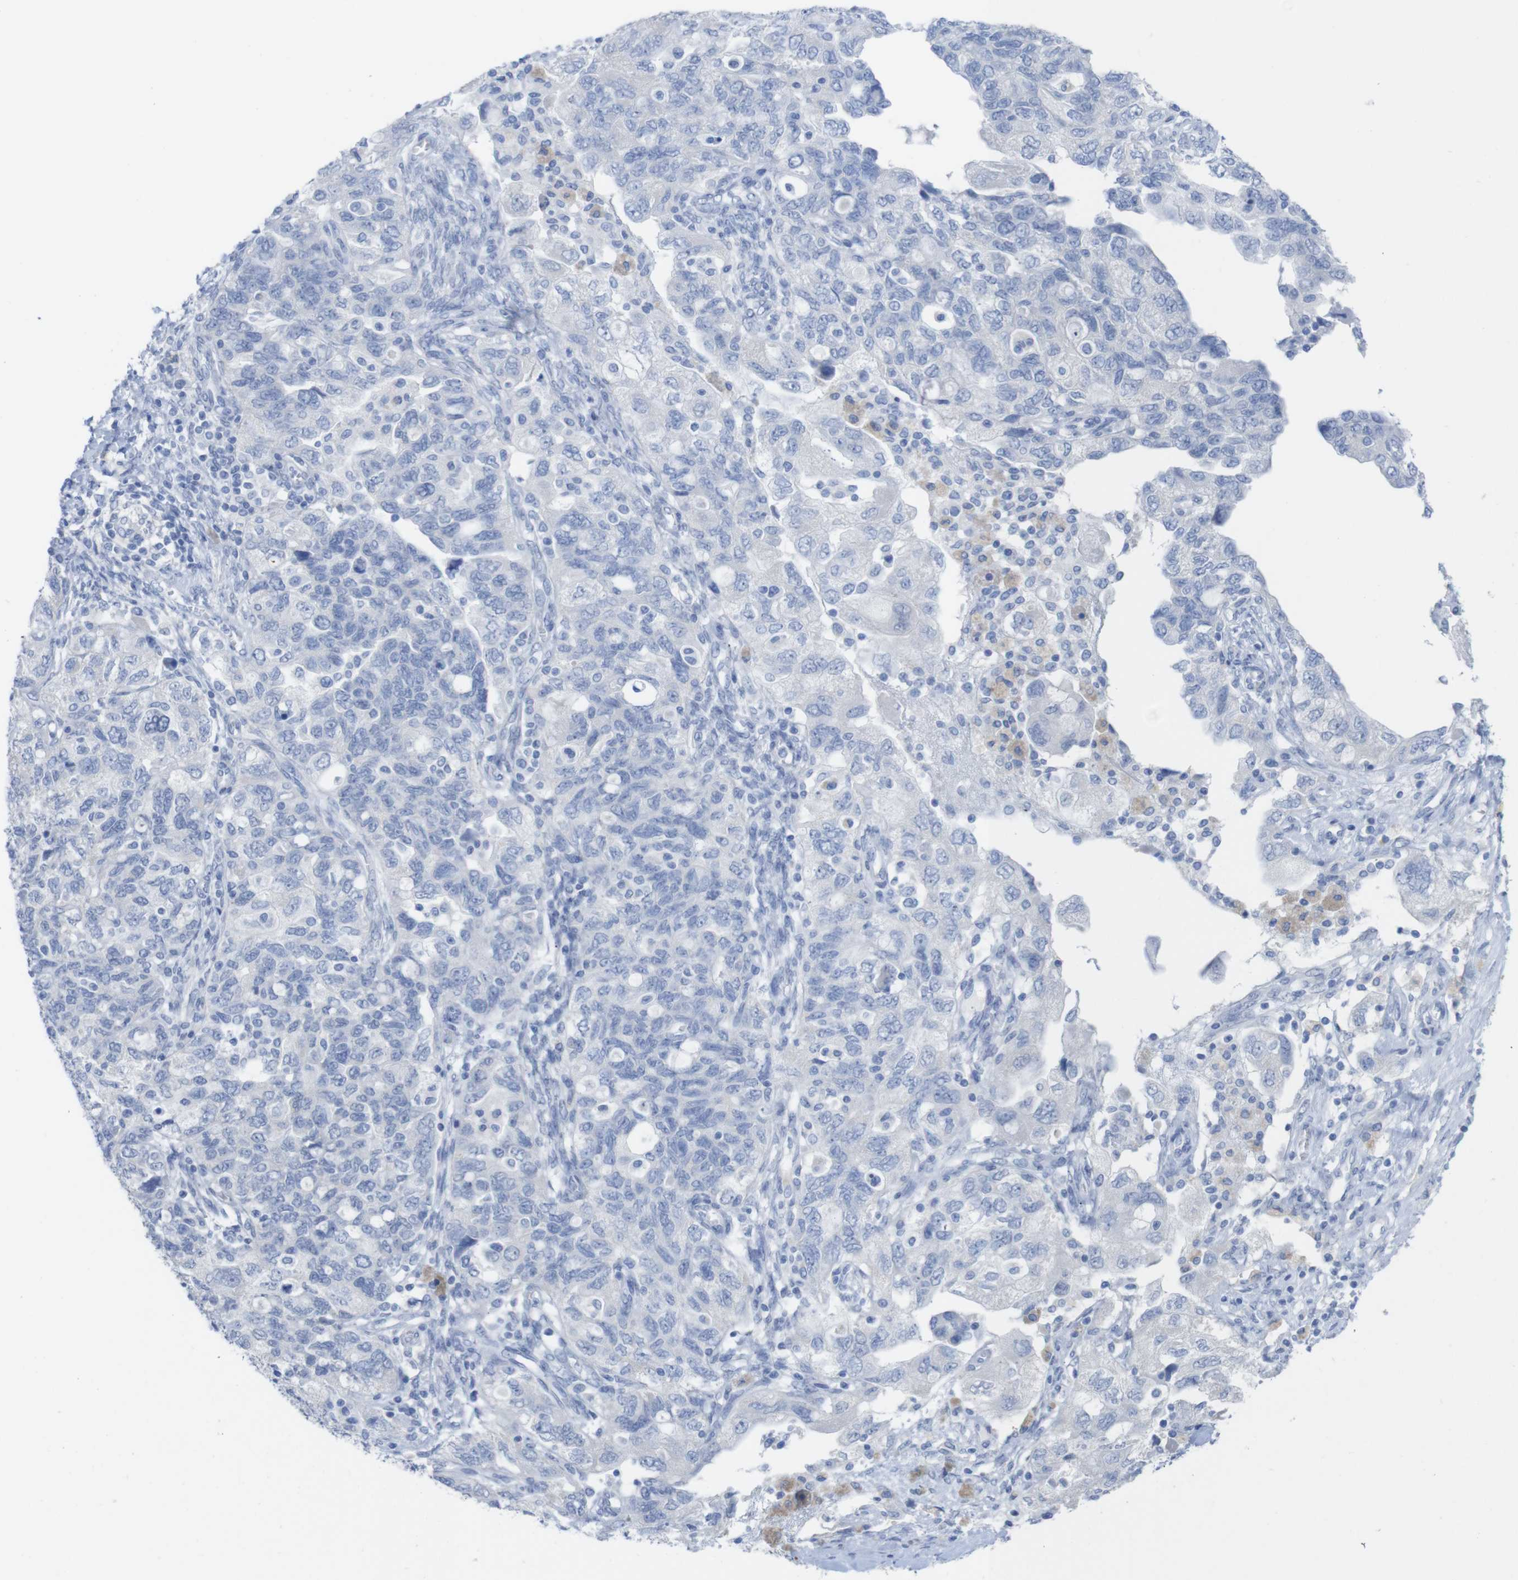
{"staining": {"intensity": "negative", "quantity": "none", "location": "none"}, "tissue": "ovarian cancer", "cell_type": "Tumor cells", "image_type": "cancer", "snomed": [{"axis": "morphology", "description": "Carcinoma, NOS"}, {"axis": "morphology", "description": "Cystadenocarcinoma, serous, NOS"}, {"axis": "topography", "description": "Ovary"}], "caption": "This is an immunohistochemistry (IHC) histopathology image of human ovarian serous cystadenocarcinoma. There is no expression in tumor cells.", "gene": "PNMA1", "patient": {"sex": "female", "age": 69}}